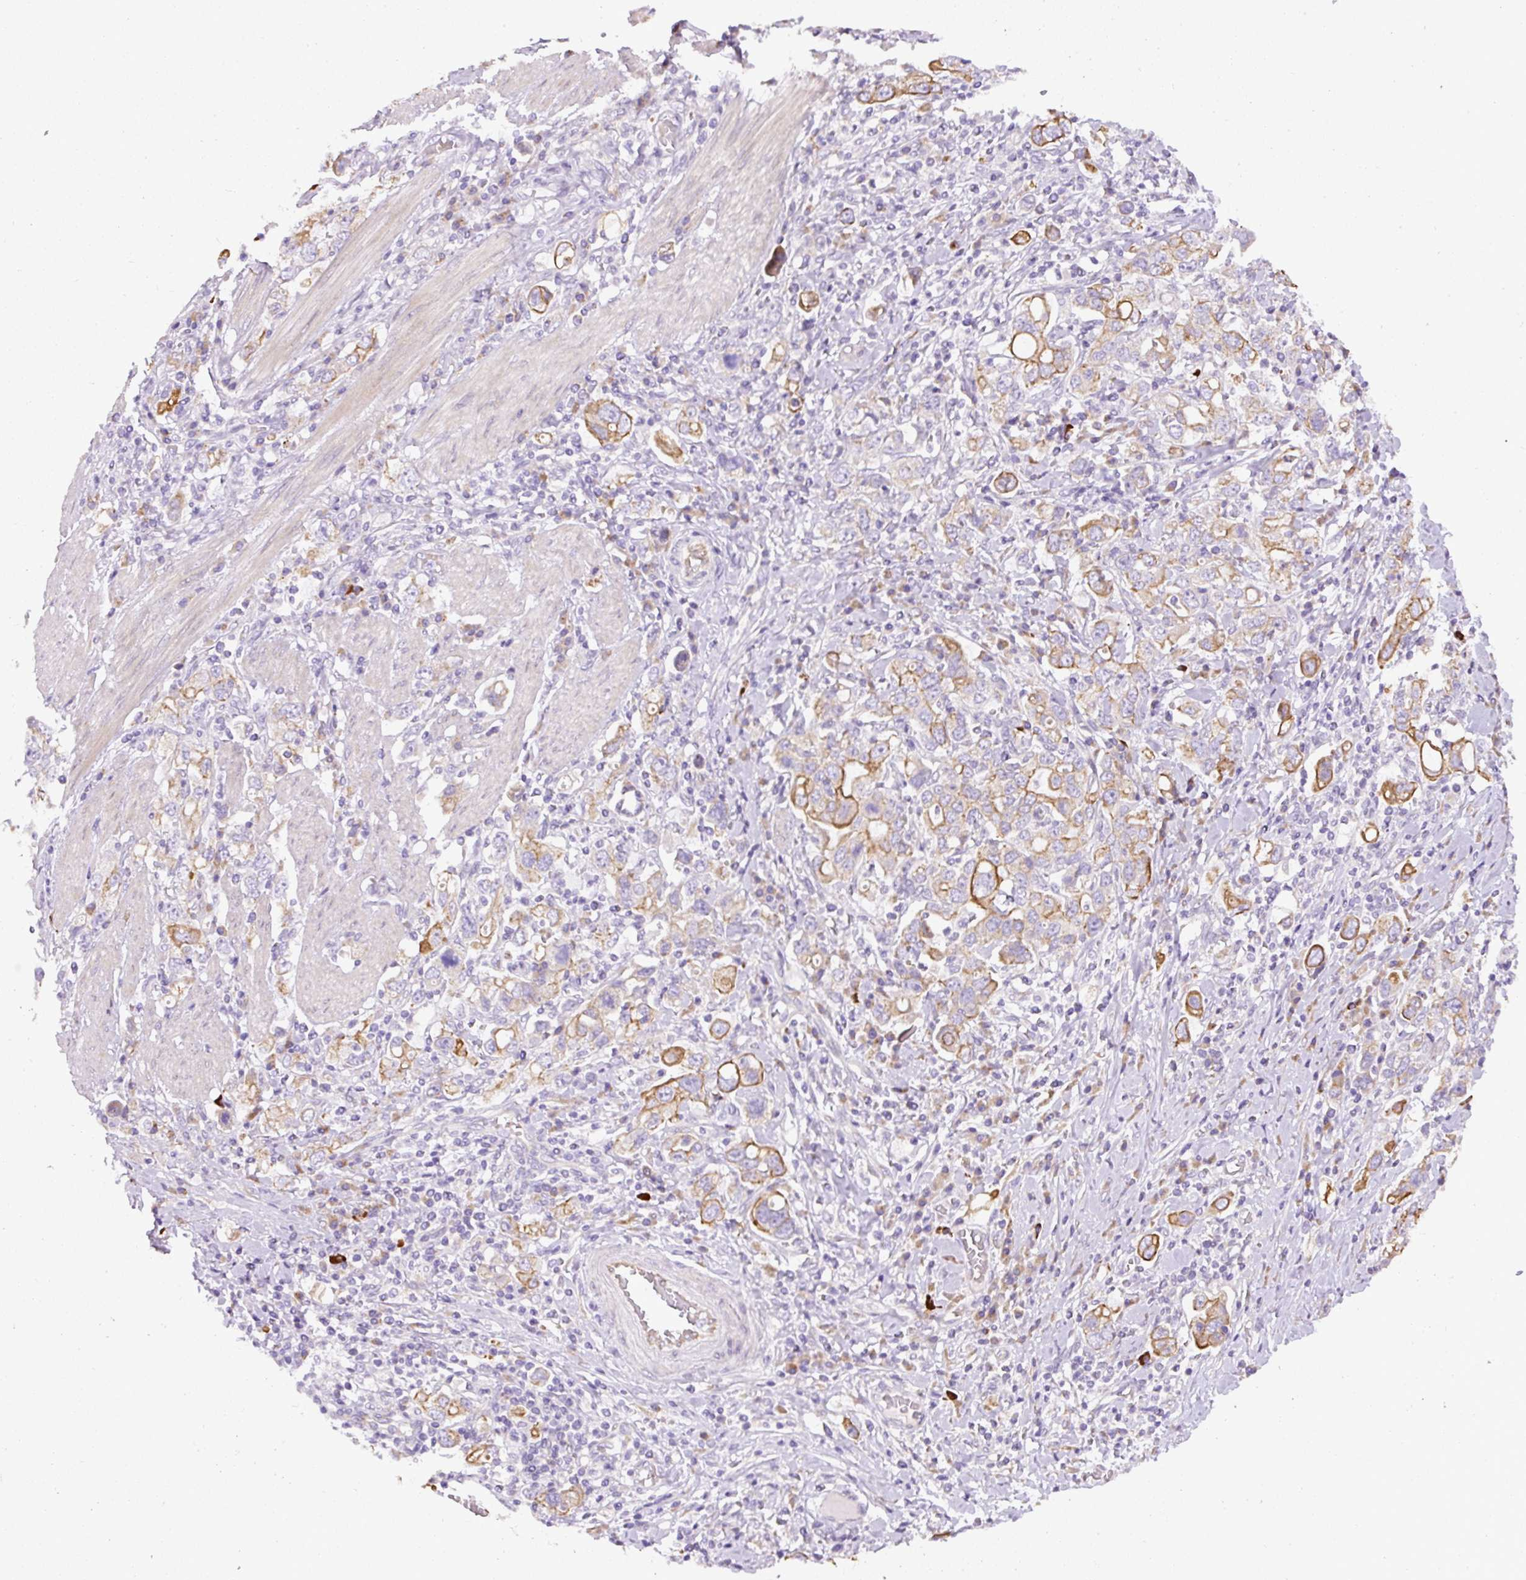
{"staining": {"intensity": "moderate", "quantity": "25%-75%", "location": "cytoplasmic/membranous"}, "tissue": "stomach cancer", "cell_type": "Tumor cells", "image_type": "cancer", "snomed": [{"axis": "morphology", "description": "Adenocarcinoma, NOS"}, {"axis": "topography", "description": "Stomach, upper"}], "caption": "This is an image of IHC staining of adenocarcinoma (stomach), which shows moderate positivity in the cytoplasmic/membranous of tumor cells.", "gene": "FAM149A", "patient": {"sex": "male", "age": 62}}